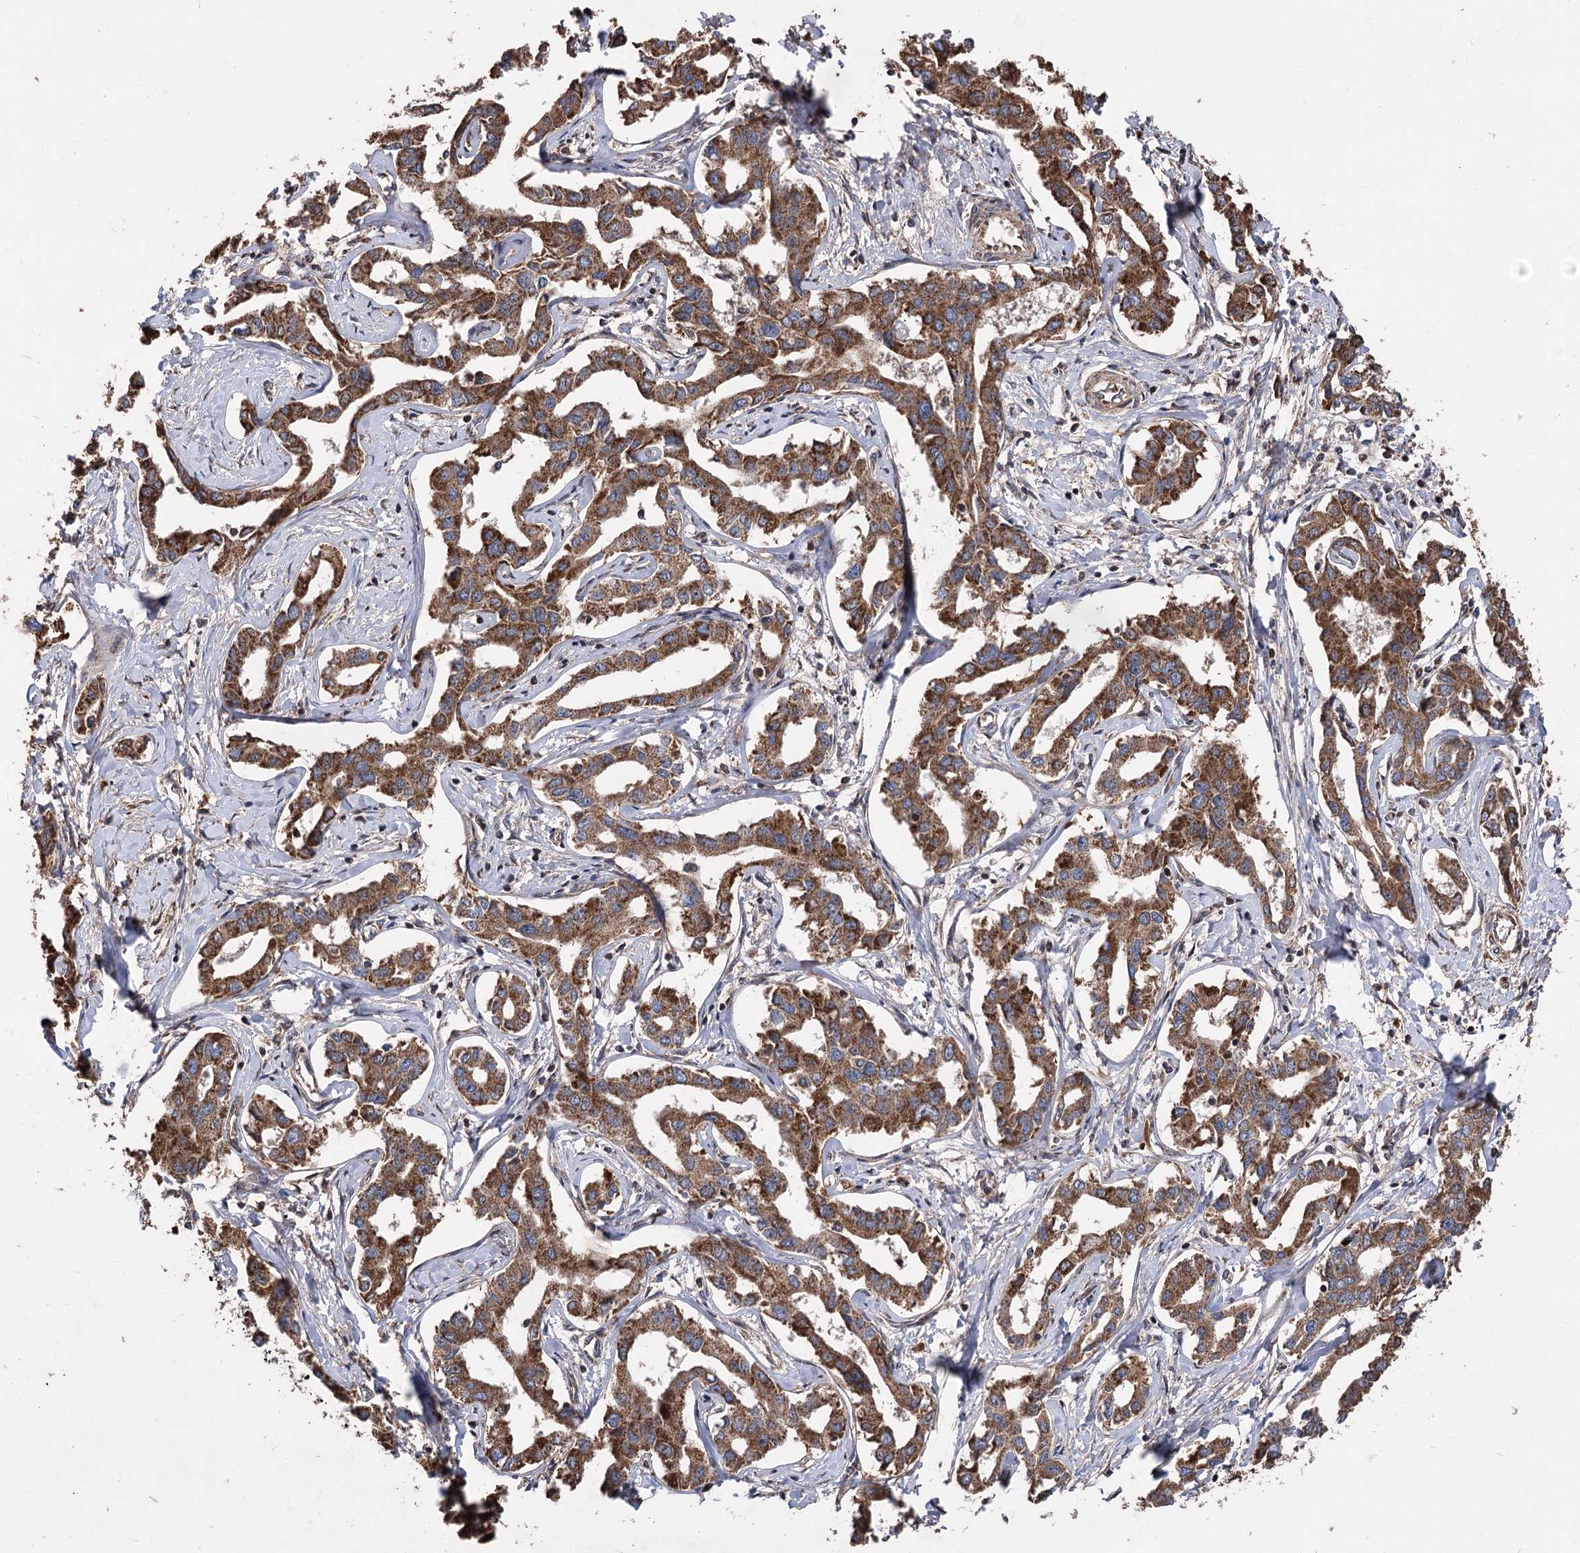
{"staining": {"intensity": "strong", "quantity": ">75%", "location": "cytoplasmic/membranous"}, "tissue": "liver cancer", "cell_type": "Tumor cells", "image_type": "cancer", "snomed": [{"axis": "morphology", "description": "Cholangiocarcinoma"}, {"axis": "topography", "description": "Liver"}], "caption": "Human liver cholangiocarcinoma stained with a brown dye reveals strong cytoplasmic/membranous positive positivity in about >75% of tumor cells.", "gene": "RASSF3", "patient": {"sex": "male", "age": 59}}